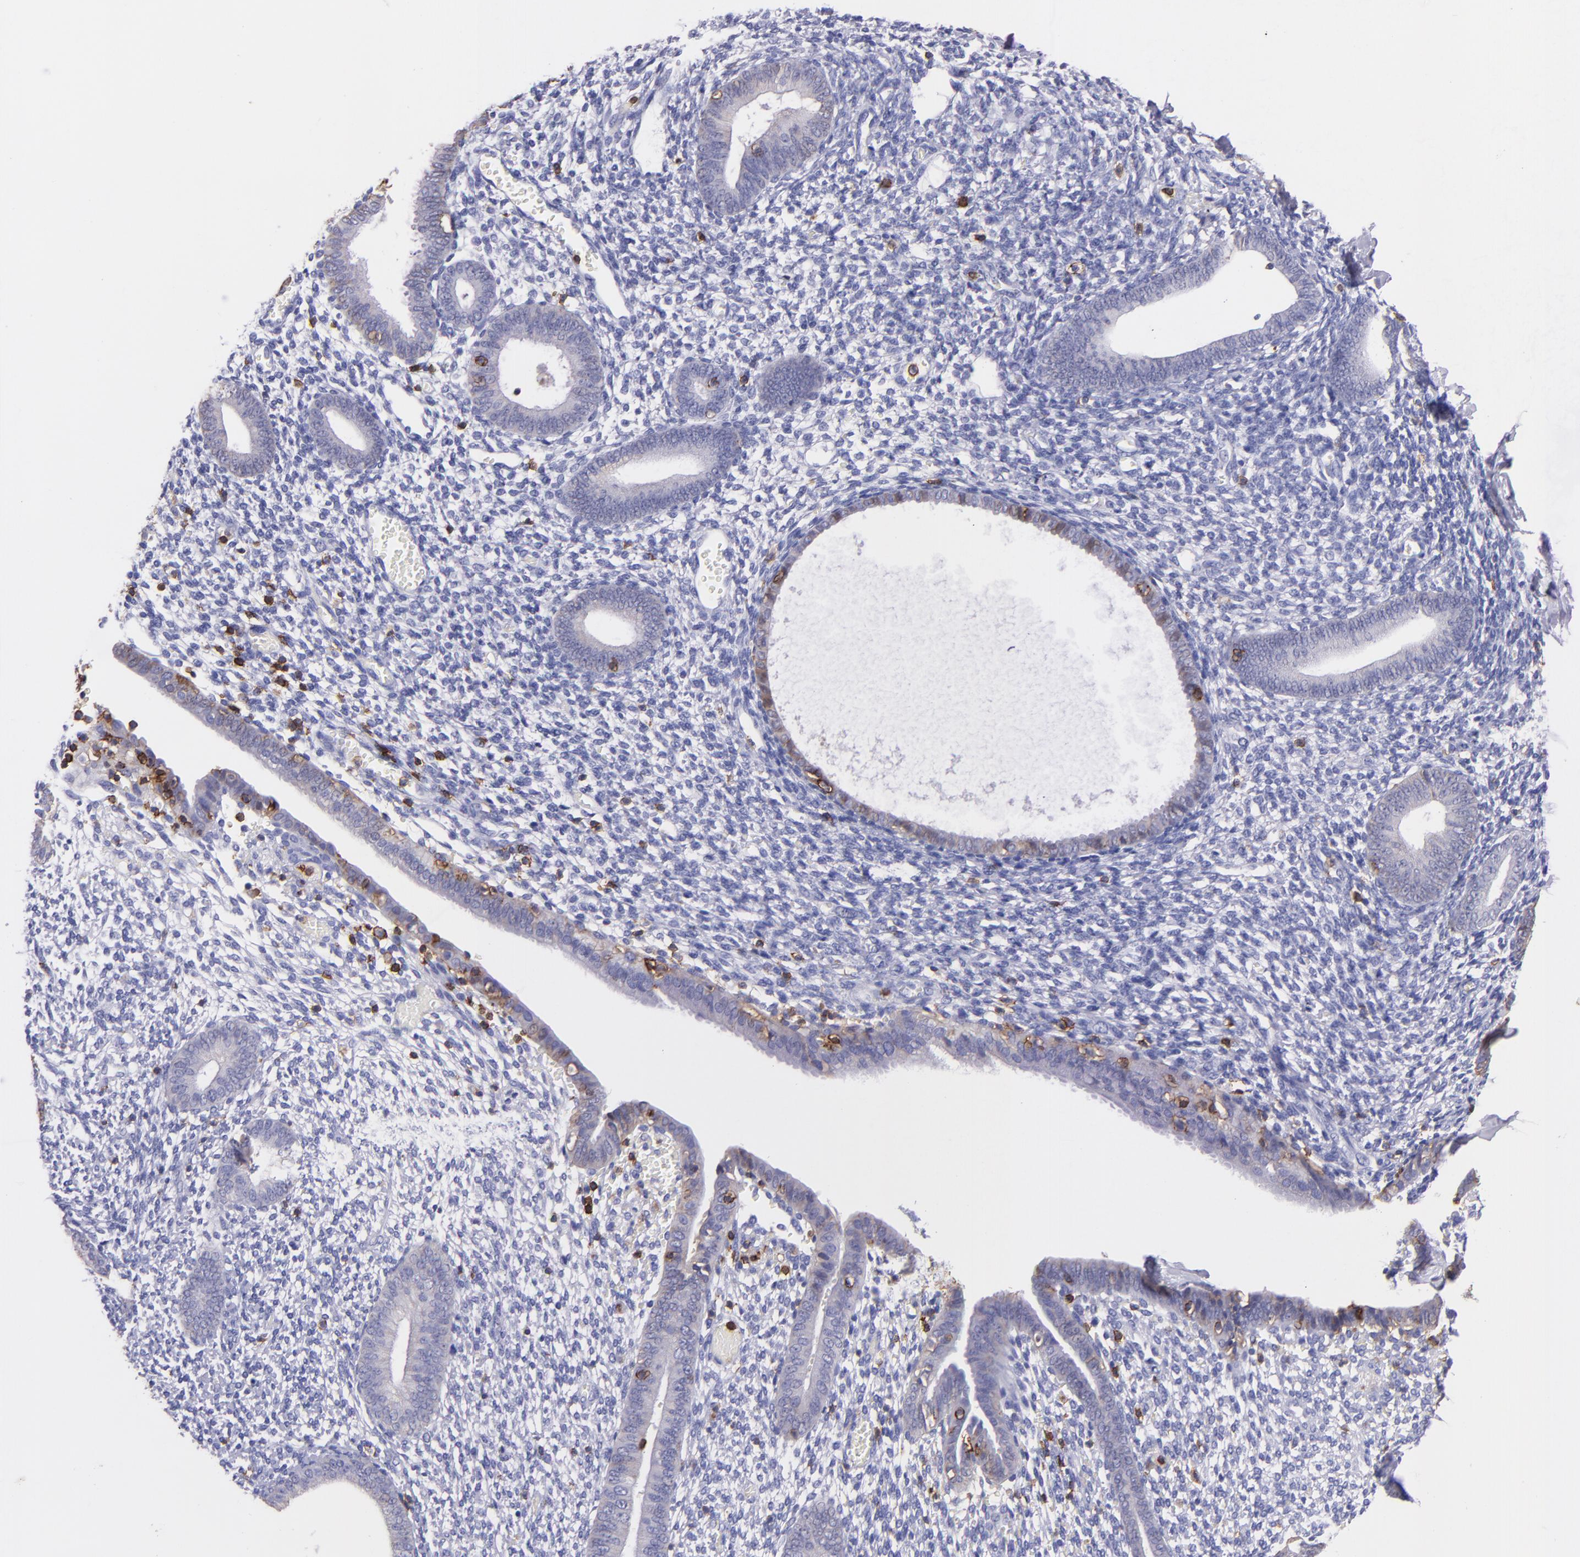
{"staining": {"intensity": "strong", "quantity": "<25%", "location": "cytoplasmic/membranous"}, "tissue": "endometrium", "cell_type": "Cells in endometrial stroma", "image_type": "normal", "snomed": [{"axis": "morphology", "description": "Normal tissue, NOS"}, {"axis": "topography", "description": "Smooth muscle"}, {"axis": "topography", "description": "Endometrium"}], "caption": "This is an image of IHC staining of benign endometrium, which shows strong expression in the cytoplasmic/membranous of cells in endometrial stroma.", "gene": "SPN", "patient": {"sex": "female", "age": 57}}